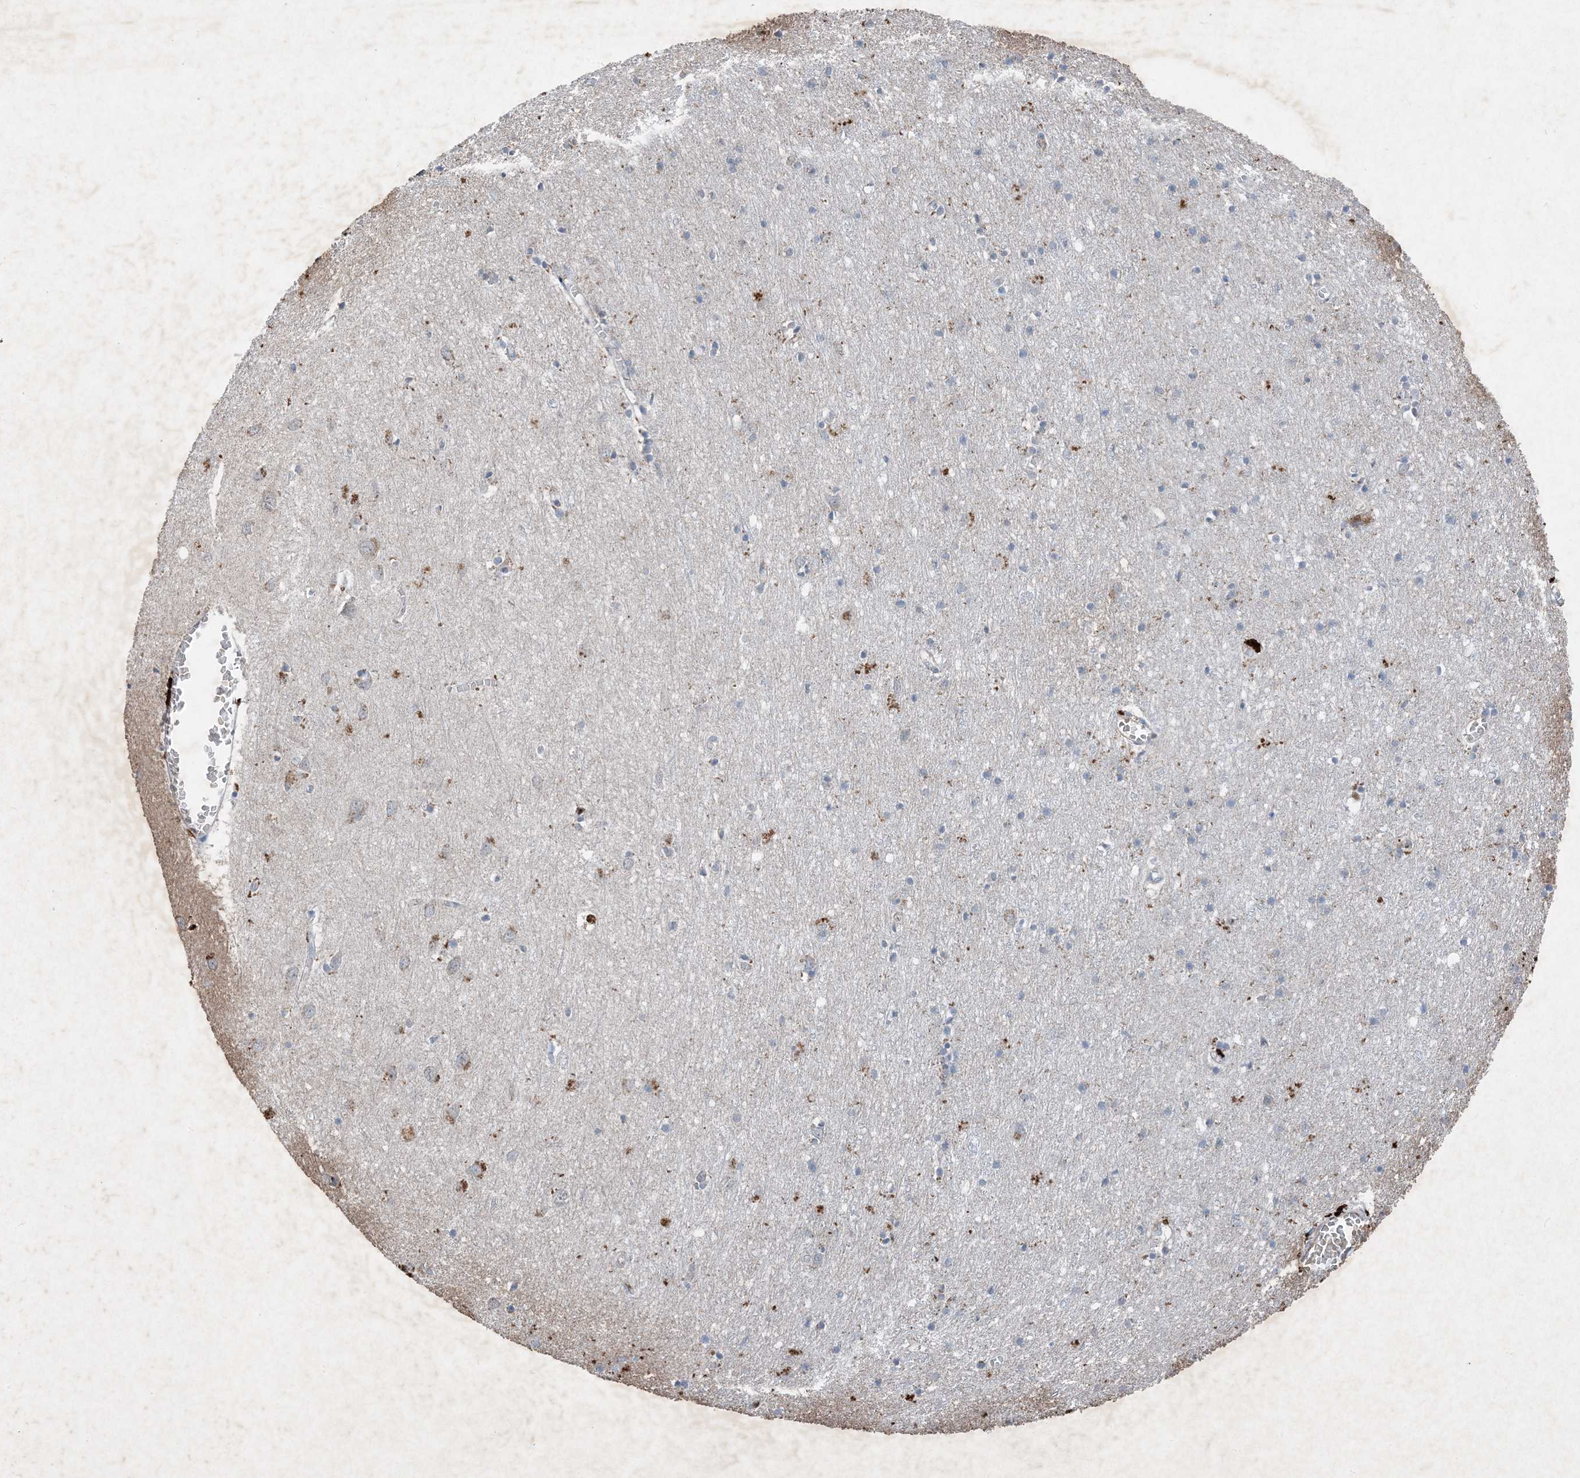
{"staining": {"intensity": "negative", "quantity": "none", "location": "none"}, "tissue": "cerebral cortex", "cell_type": "Endothelial cells", "image_type": "normal", "snomed": [{"axis": "morphology", "description": "Normal tissue, NOS"}, {"axis": "topography", "description": "Cerebral cortex"}], "caption": "Photomicrograph shows no protein expression in endothelial cells of normal cerebral cortex.", "gene": "FCN3", "patient": {"sex": "female", "age": 64}}